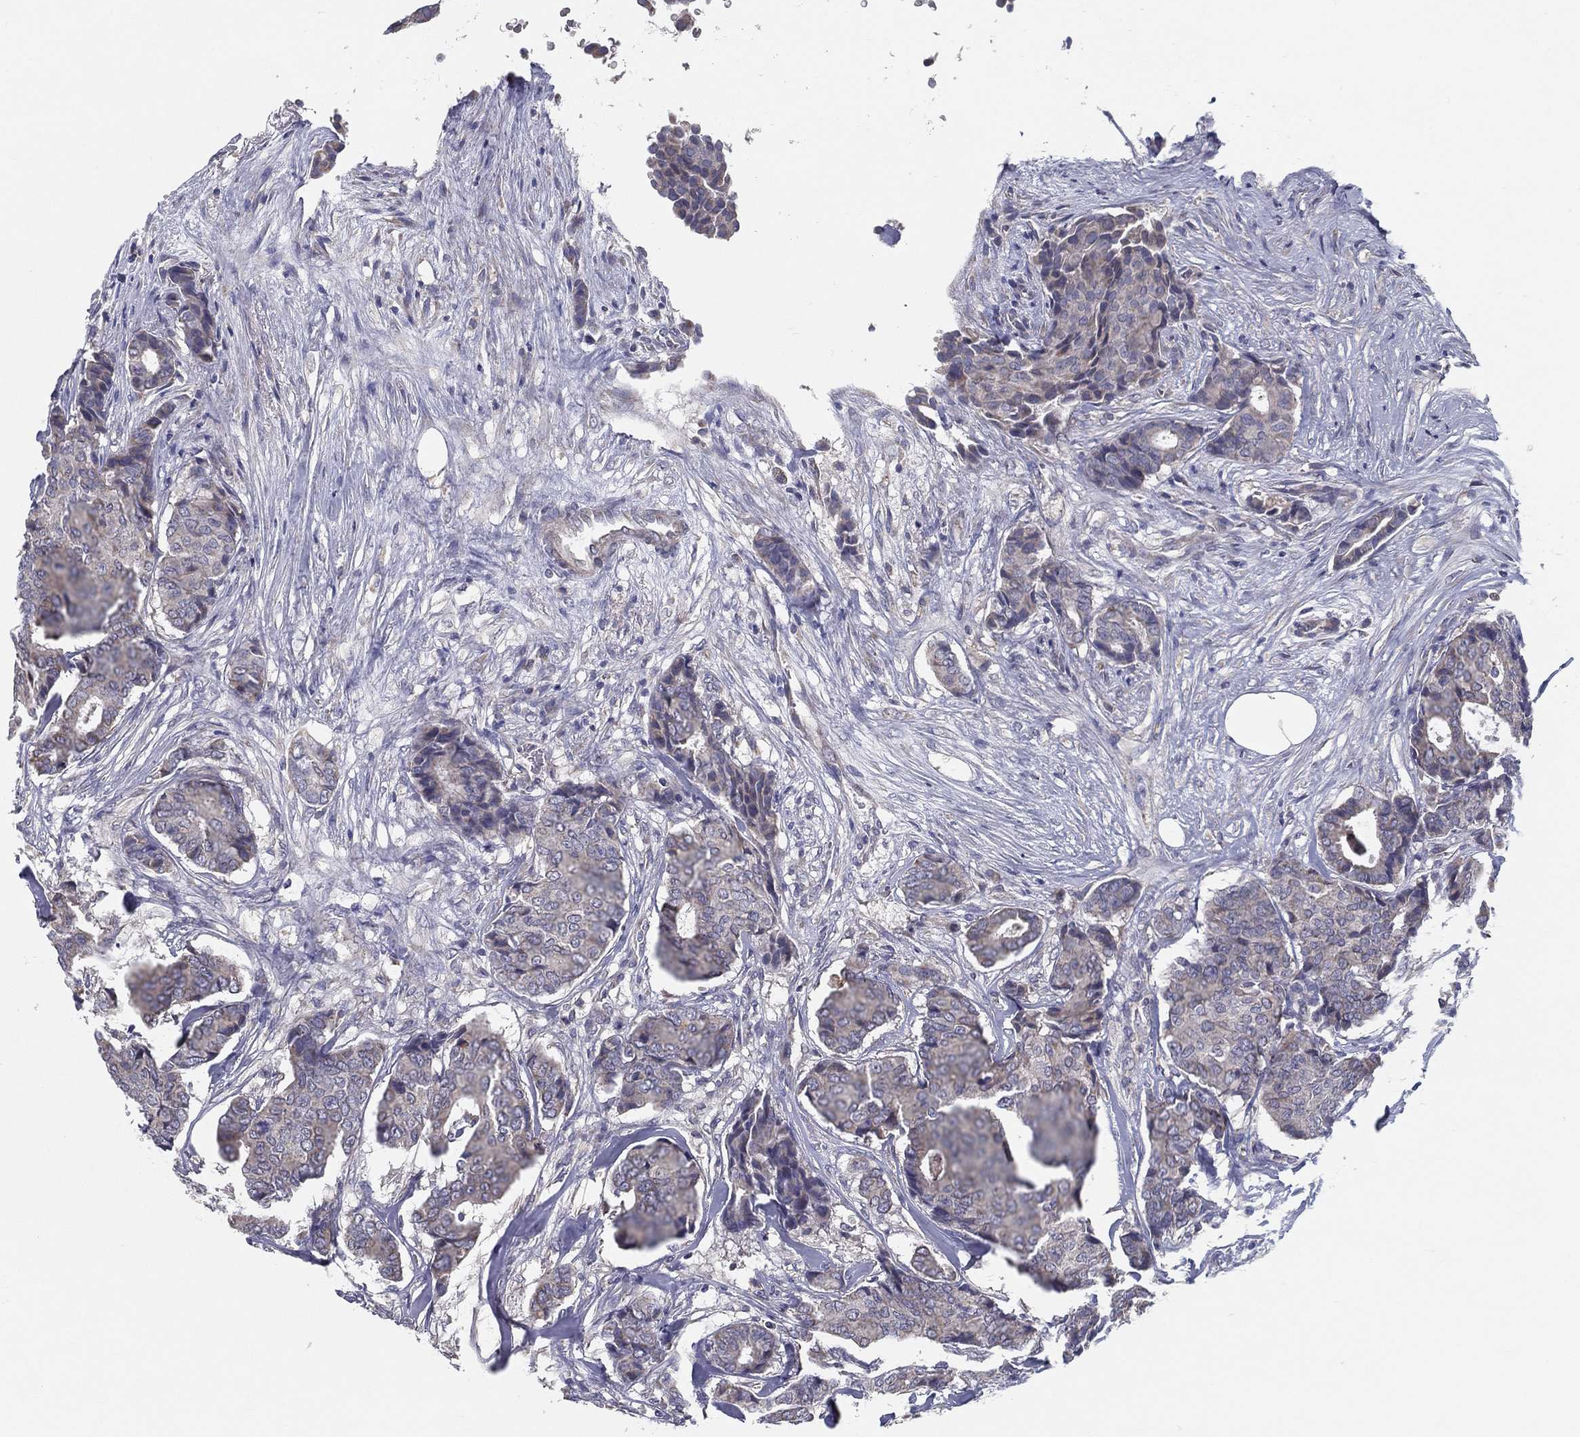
{"staining": {"intensity": "negative", "quantity": "none", "location": "none"}, "tissue": "breast cancer", "cell_type": "Tumor cells", "image_type": "cancer", "snomed": [{"axis": "morphology", "description": "Duct carcinoma"}, {"axis": "topography", "description": "Breast"}], "caption": "Micrograph shows no significant protein positivity in tumor cells of breast cancer. (Immunohistochemistry (ihc), brightfield microscopy, high magnification).", "gene": "PCSK1", "patient": {"sex": "female", "age": 75}}